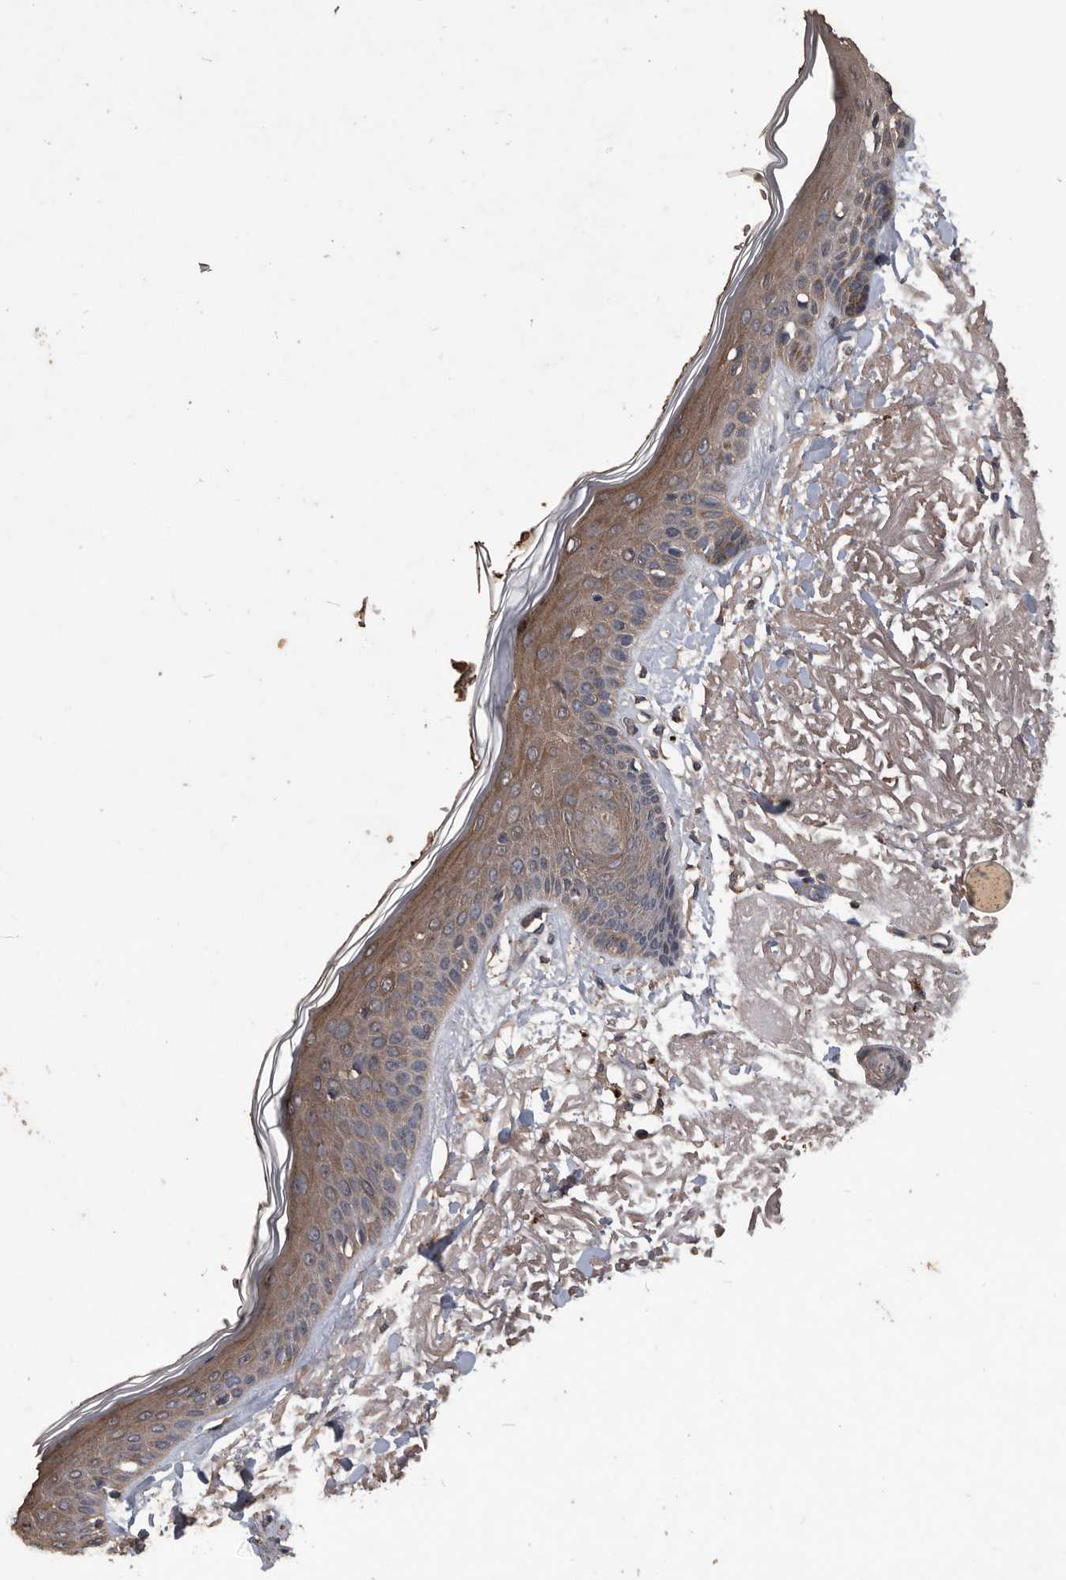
{"staining": {"intensity": "weak", "quantity": ">75%", "location": "cytoplasmic/membranous"}, "tissue": "skin", "cell_type": "Fibroblasts", "image_type": "normal", "snomed": [{"axis": "morphology", "description": "Normal tissue, NOS"}, {"axis": "topography", "description": "Skin"}, {"axis": "topography", "description": "Skeletal muscle"}], "caption": "Human skin stained for a protein (brown) exhibits weak cytoplasmic/membranous positive expression in approximately >75% of fibroblasts.", "gene": "NRBP1", "patient": {"sex": "male", "age": 83}}